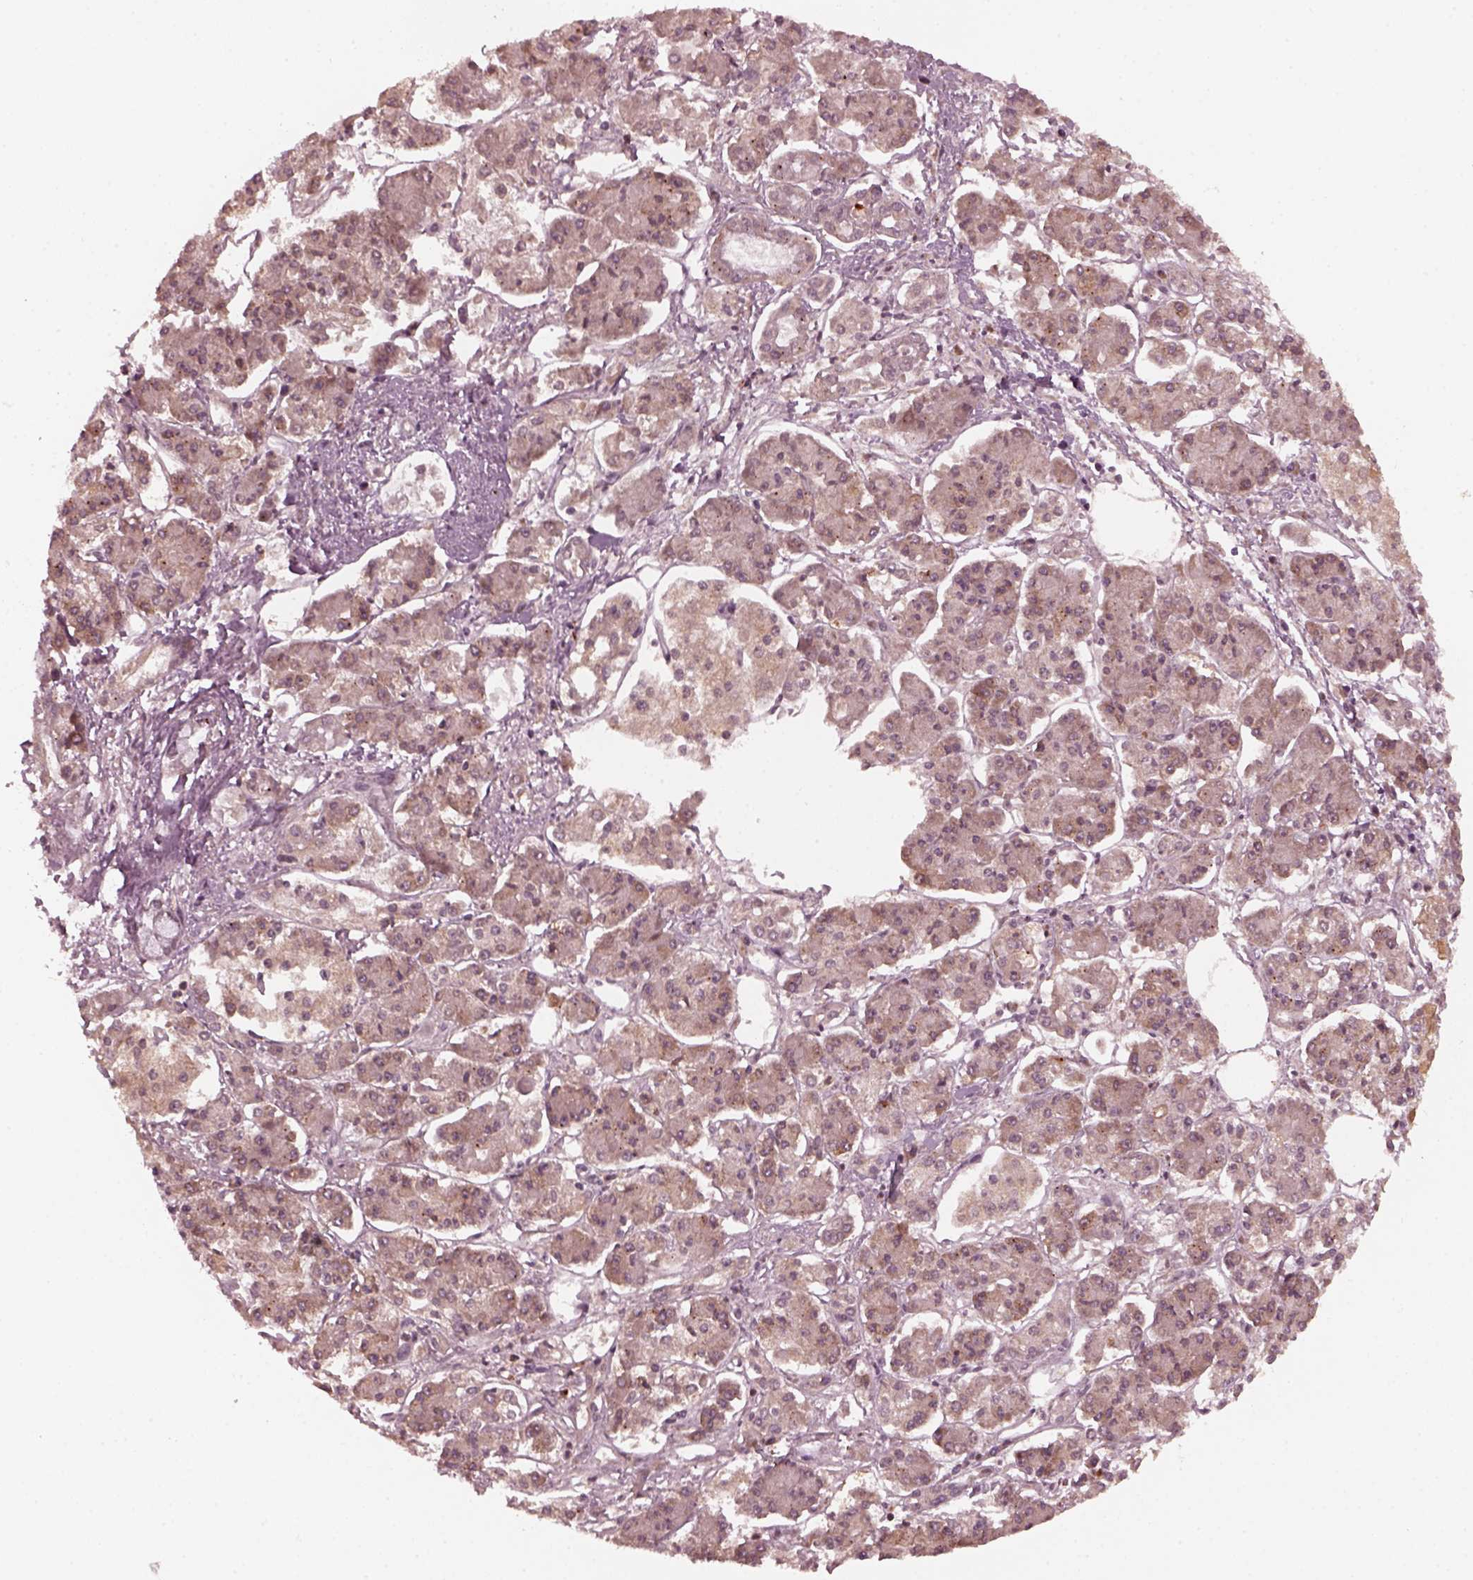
{"staining": {"intensity": "weak", "quantity": ">75%", "location": "cytoplasmic/membranous"}, "tissue": "pancreatic cancer", "cell_type": "Tumor cells", "image_type": "cancer", "snomed": [{"axis": "morphology", "description": "Adenocarcinoma, NOS"}, {"axis": "topography", "description": "Pancreas"}], "caption": "Protein analysis of pancreatic adenocarcinoma tissue displays weak cytoplasmic/membranous expression in approximately >75% of tumor cells.", "gene": "FAF2", "patient": {"sex": "male", "age": 85}}